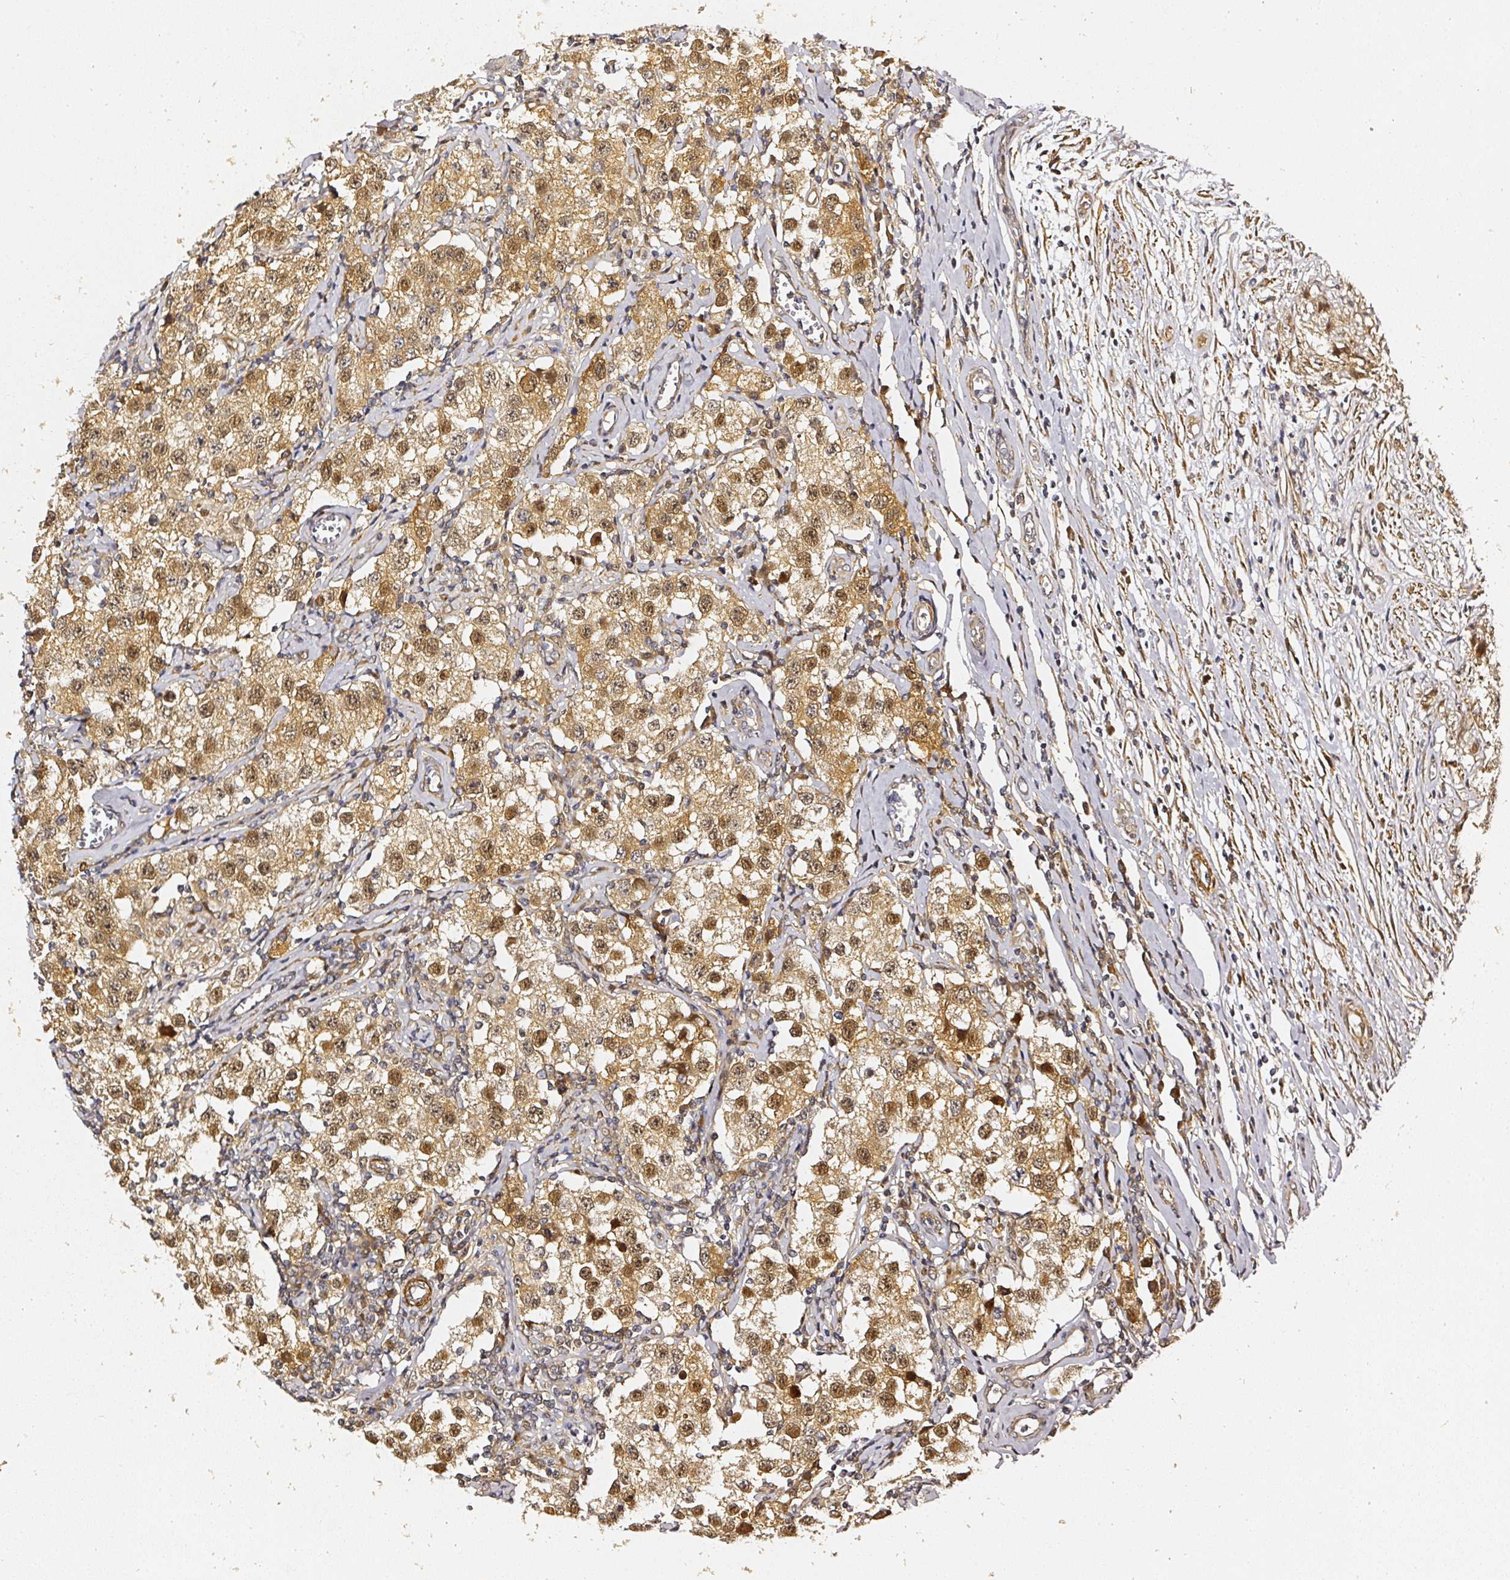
{"staining": {"intensity": "moderate", "quantity": ">75%", "location": "cytoplasmic/membranous,nuclear"}, "tissue": "testis cancer", "cell_type": "Tumor cells", "image_type": "cancer", "snomed": [{"axis": "morphology", "description": "Seminoma, NOS"}, {"axis": "morphology", "description": "Carcinoma, Embryonal, NOS"}, {"axis": "topography", "description": "Testis"}], "caption": "DAB (3,3'-diaminobenzidine) immunohistochemical staining of testis embryonal carcinoma exhibits moderate cytoplasmic/membranous and nuclear protein expression in approximately >75% of tumor cells.", "gene": "PSMD1", "patient": {"sex": "male", "age": 43}}